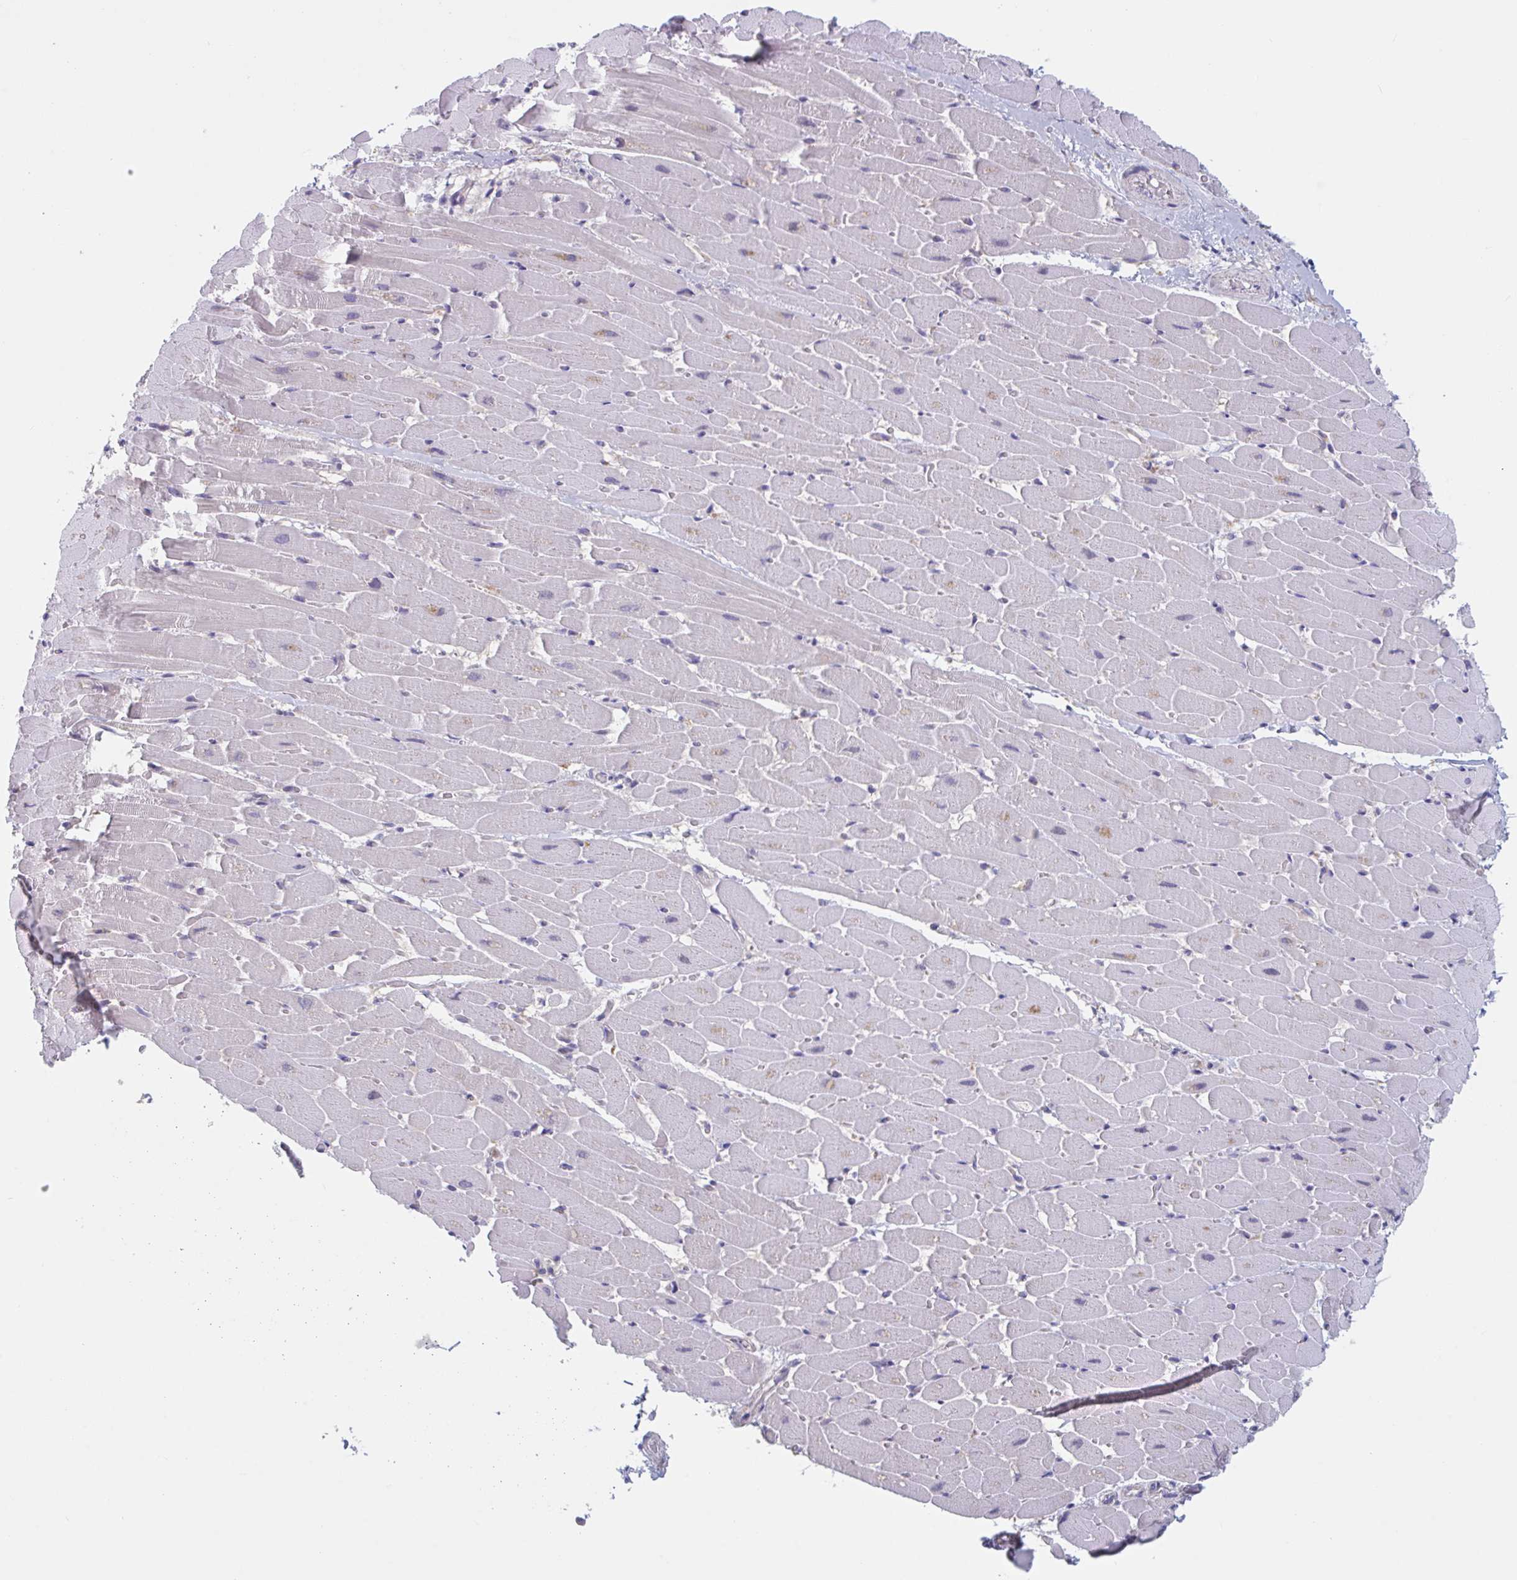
{"staining": {"intensity": "weak", "quantity": "<25%", "location": "cytoplasmic/membranous"}, "tissue": "heart muscle", "cell_type": "Cardiomyocytes", "image_type": "normal", "snomed": [{"axis": "morphology", "description": "Normal tissue, NOS"}, {"axis": "topography", "description": "Heart"}], "caption": "Protein analysis of unremarkable heart muscle exhibits no significant staining in cardiomyocytes.", "gene": "NIPSNAP1", "patient": {"sex": "male", "age": 37}}